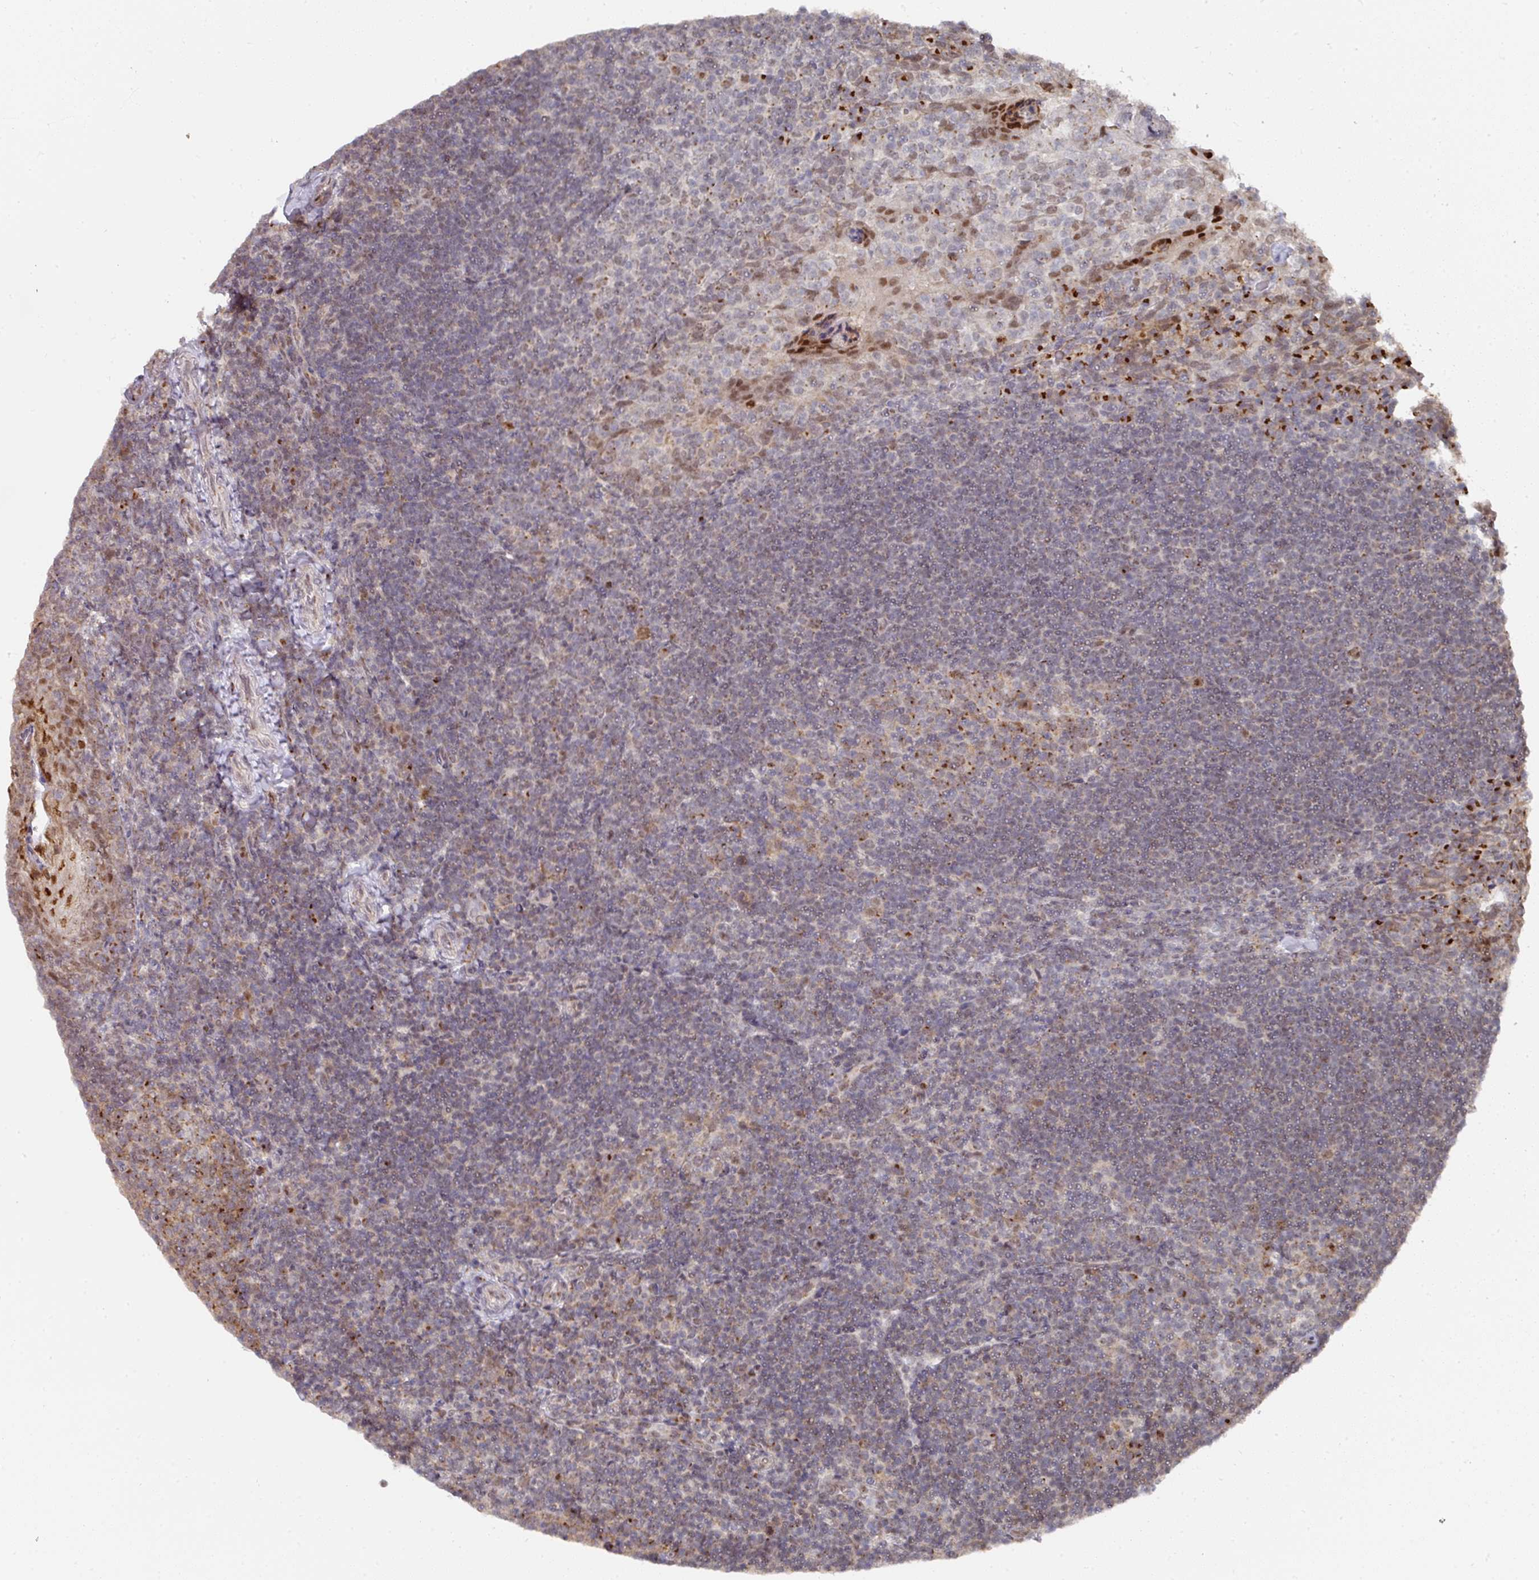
{"staining": {"intensity": "moderate", "quantity": "25%-75%", "location": "cytoplasmic/membranous,nuclear"}, "tissue": "tonsil", "cell_type": "Germinal center cells", "image_type": "normal", "snomed": [{"axis": "morphology", "description": "Normal tissue, NOS"}, {"axis": "topography", "description": "Tonsil"}], "caption": "DAB (3,3'-diaminobenzidine) immunohistochemical staining of normal tonsil shows moderate cytoplasmic/membranous,nuclear protein expression in approximately 25%-75% of germinal center cells.", "gene": "C18orf25", "patient": {"sex": "female", "age": 10}}